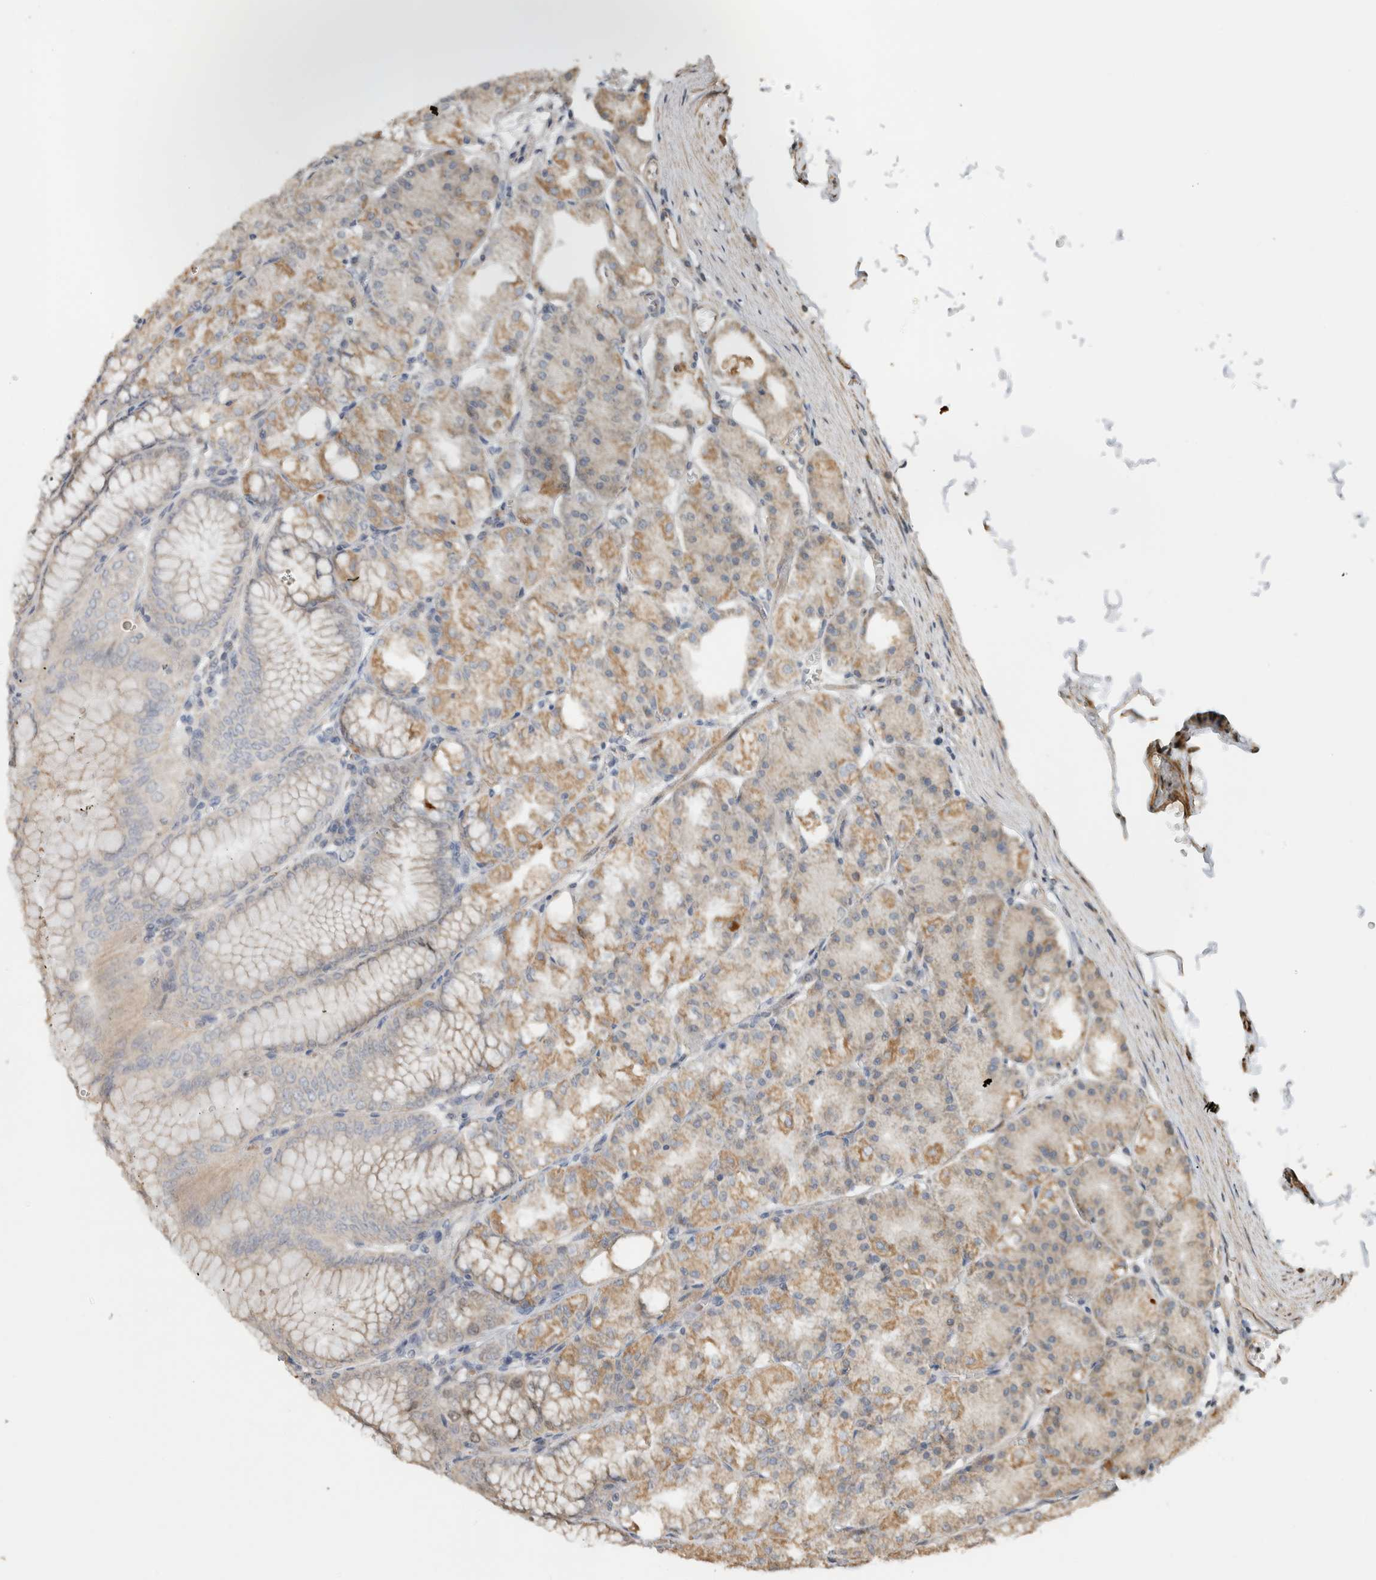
{"staining": {"intensity": "weak", "quantity": "25%-75%", "location": "cytoplasmic/membranous"}, "tissue": "stomach", "cell_type": "Glandular cells", "image_type": "normal", "snomed": [{"axis": "morphology", "description": "Normal tissue, NOS"}, {"axis": "topography", "description": "Stomach, lower"}], "caption": "Brown immunohistochemical staining in benign human stomach demonstrates weak cytoplasmic/membranous positivity in about 25%-75% of glandular cells.", "gene": "GINS4", "patient": {"sex": "male", "age": 71}}